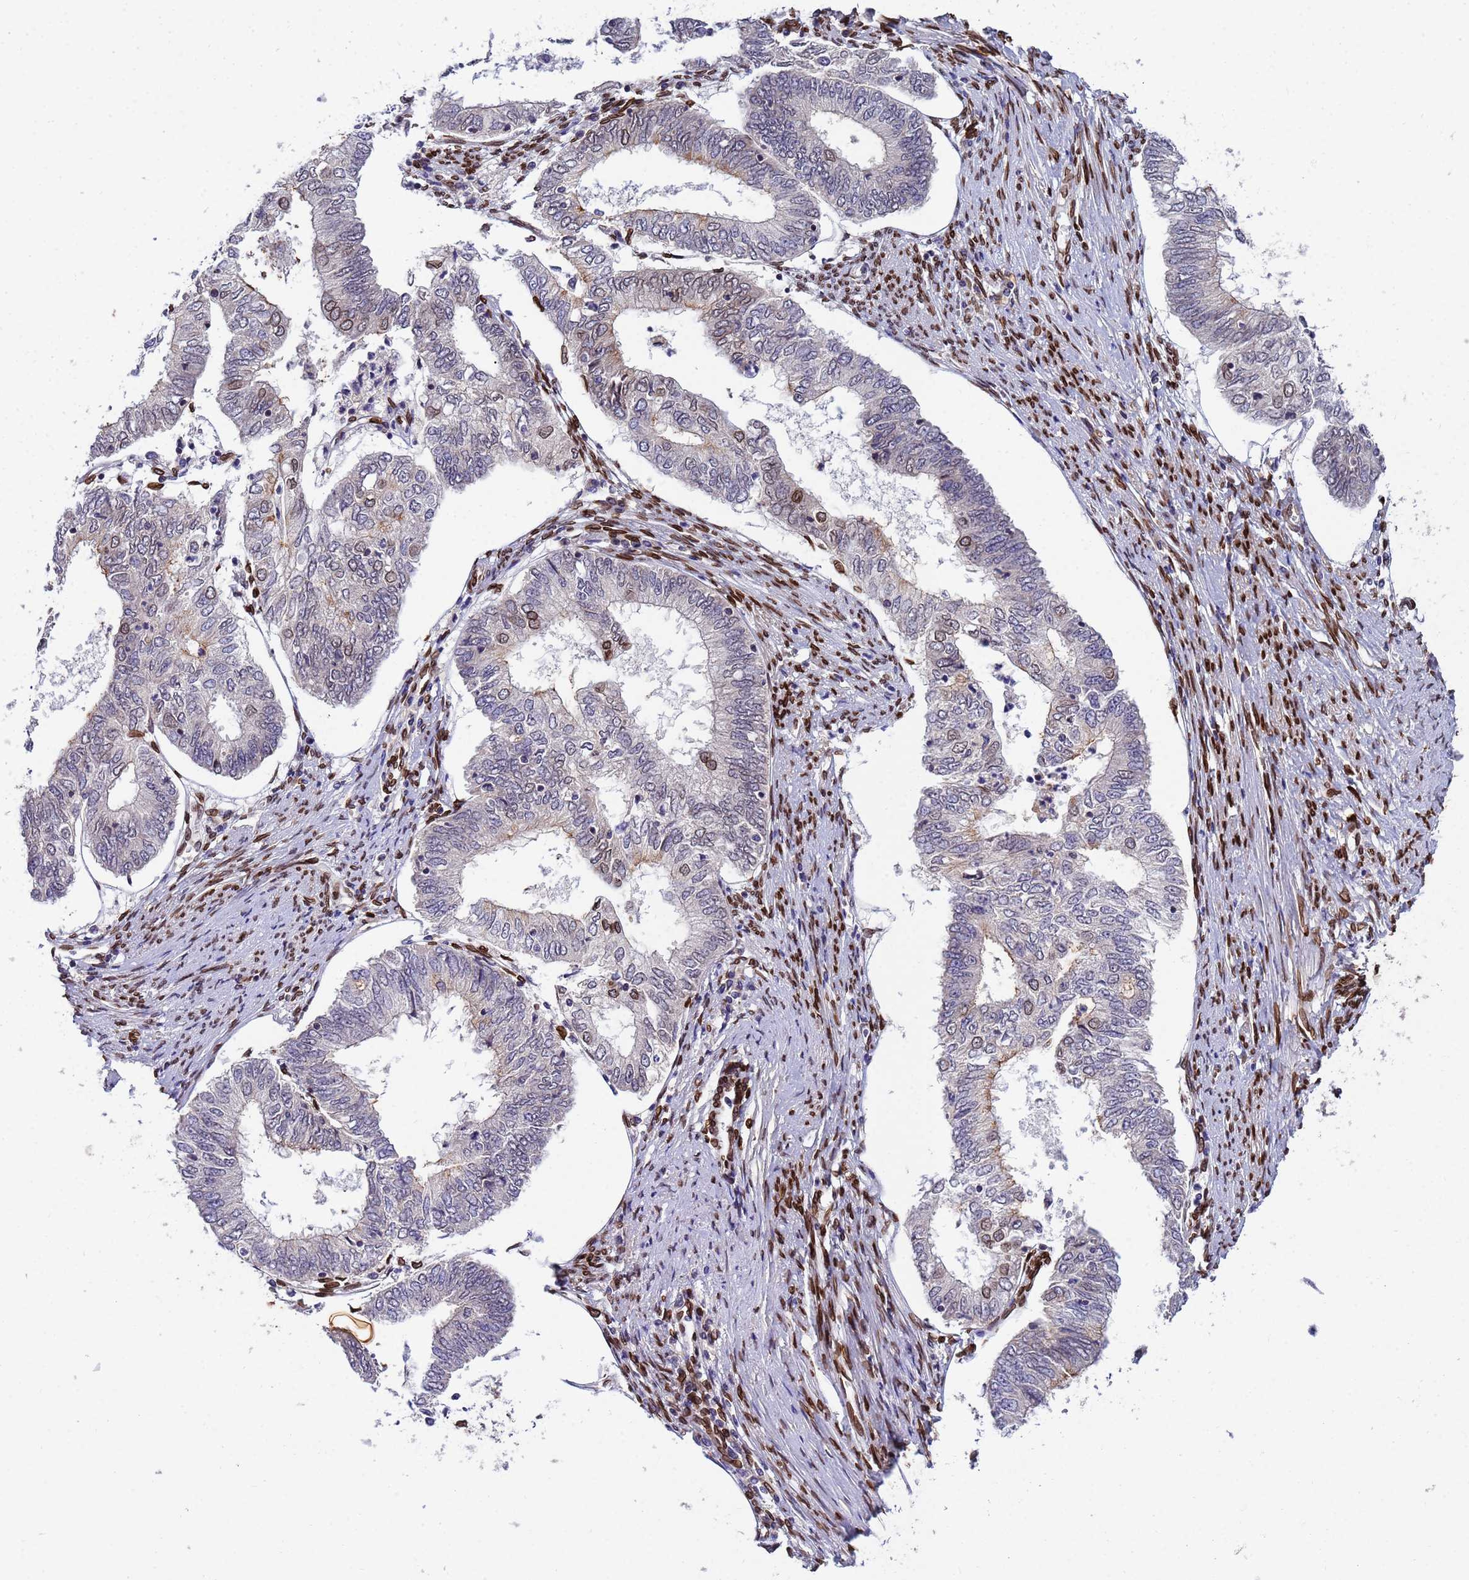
{"staining": {"intensity": "moderate", "quantity": "<25%", "location": "cytoplasmic/membranous,nuclear"}, "tissue": "endometrial cancer", "cell_type": "Tumor cells", "image_type": "cancer", "snomed": [{"axis": "morphology", "description": "Adenocarcinoma, NOS"}, {"axis": "topography", "description": "Endometrium"}], "caption": "Endometrial cancer (adenocarcinoma) stained with a protein marker exhibits moderate staining in tumor cells.", "gene": "GPR135", "patient": {"sex": "female", "age": 68}}